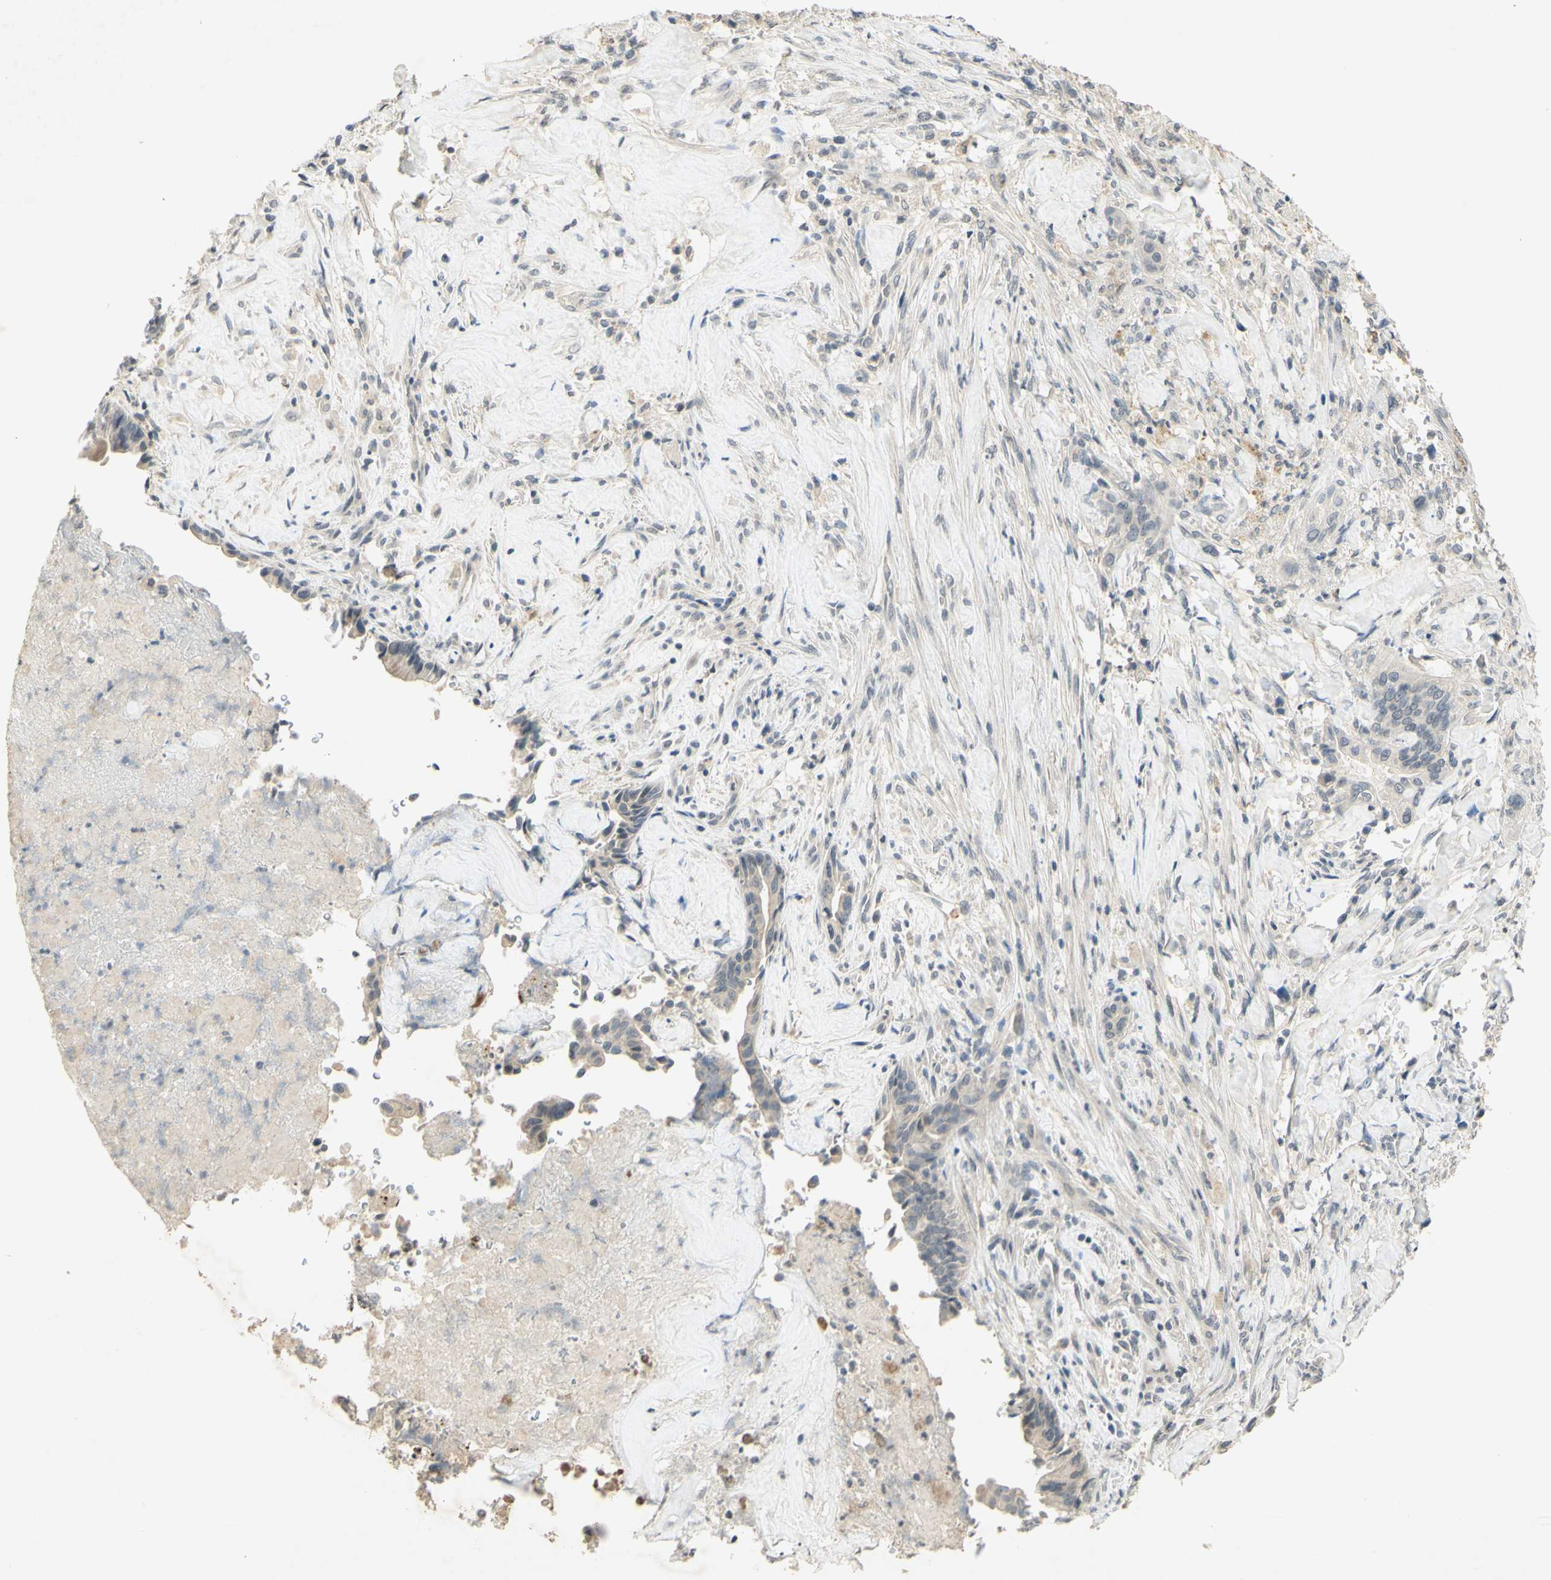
{"staining": {"intensity": "negative", "quantity": "none", "location": "none"}, "tissue": "liver cancer", "cell_type": "Tumor cells", "image_type": "cancer", "snomed": [{"axis": "morphology", "description": "Cholangiocarcinoma"}, {"axis": "topography", "description": "Liver"}], "caption": "An IHC image of cholangiocarcinoma (liver) is shown. There is no staining in tumor cells of cholangiocarcinoma (liver). (DAB immunohistochemistry, high magnification).", "gene": "GLI1", "patient": {"sex": "female", "age": 67}}